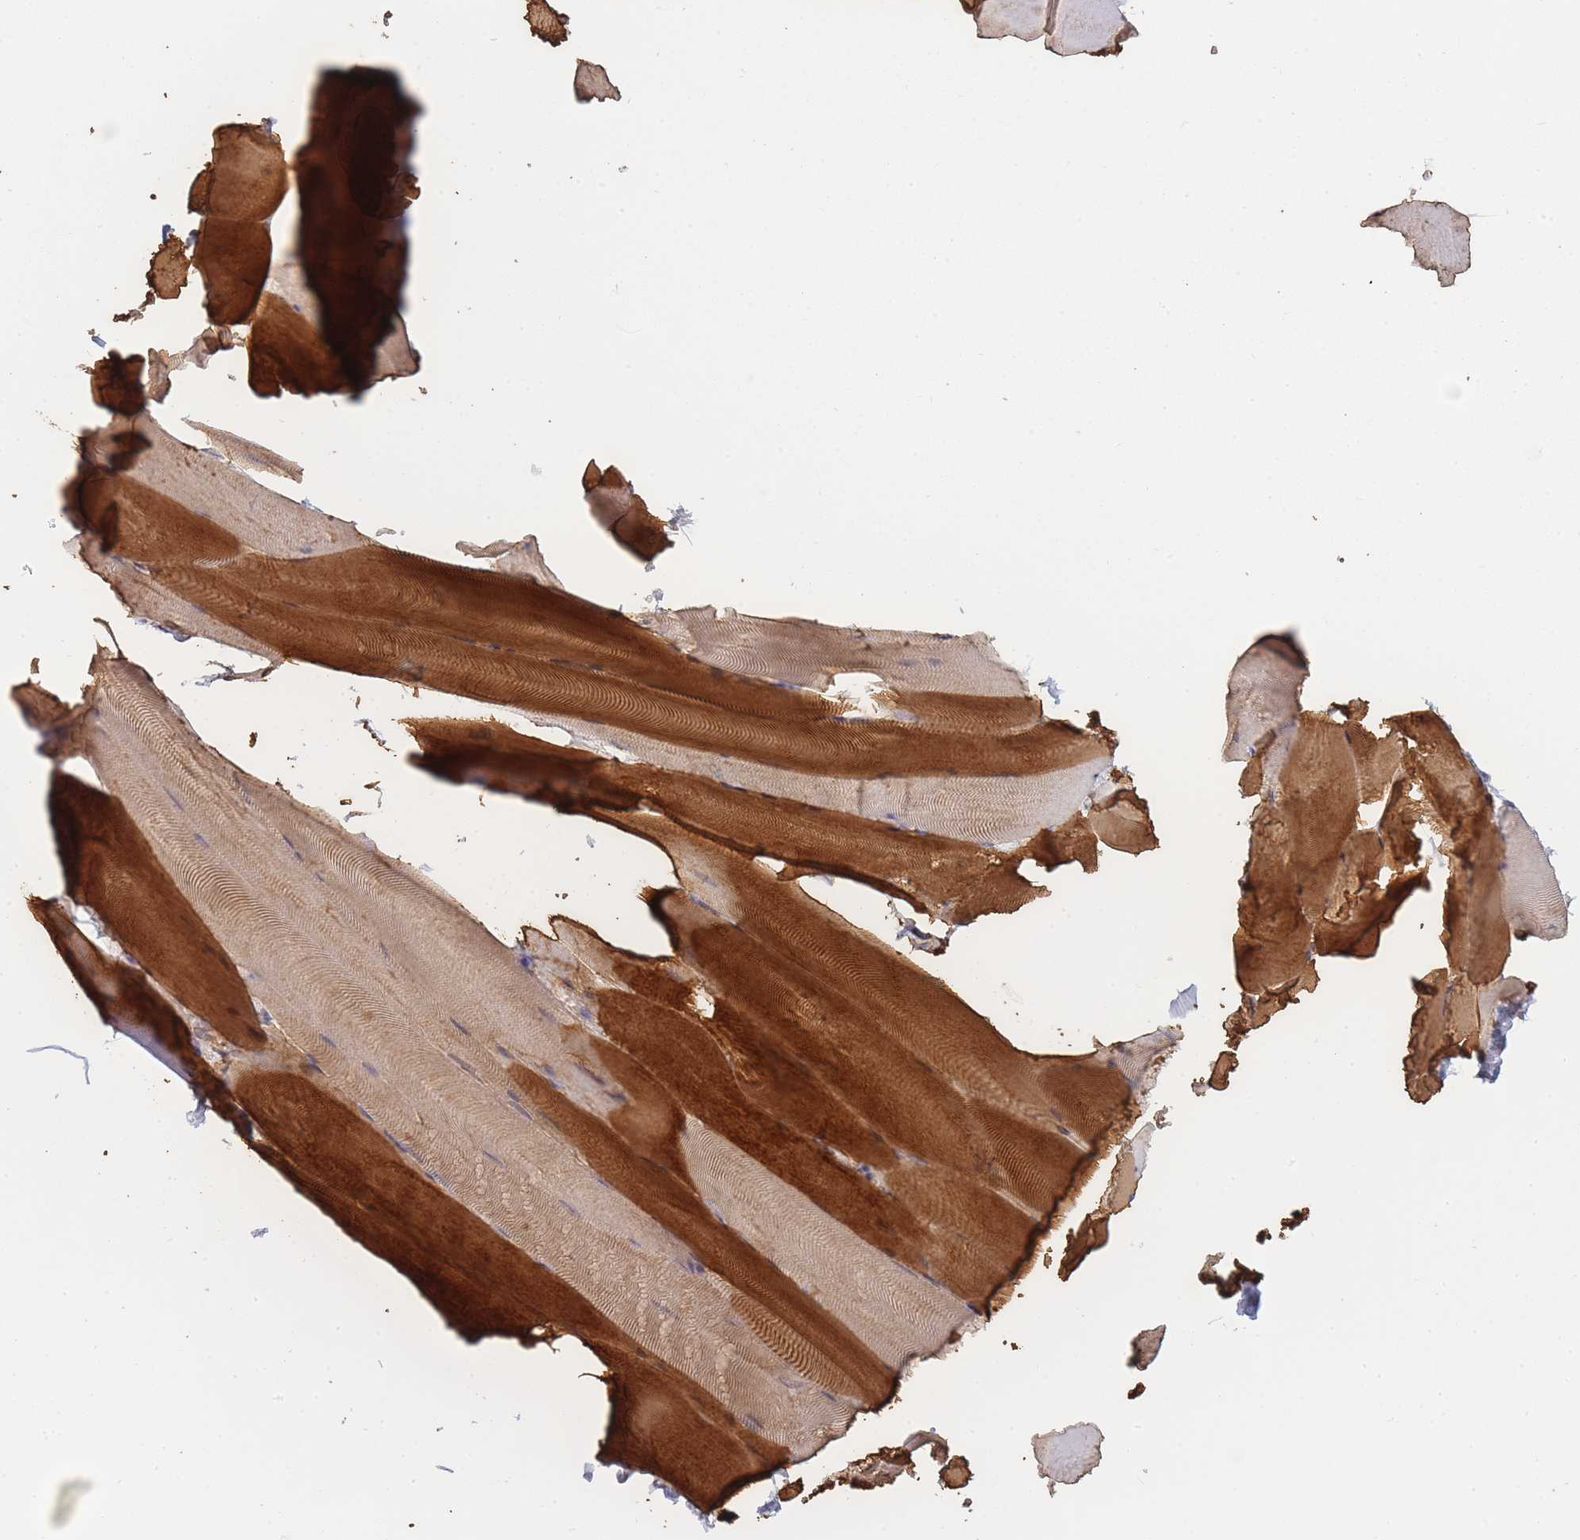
{"staining": {"intensity": "strong", "quantity": "25%-75%", "location": "cytoplasmic/membranous"}, "tissue": "skeletal muscle", "cell_type": "Myocytes", "image_type": "normal", "snomed": [{"axis": "morphology", "description": "Normal tissue, NOS"}, {"axis": "topography", "description": "Skeletal muscle"}], "caption": "Strong cytoplasmic/membranous staining for a protein is seen in approximately 25%-75% of myocytes of unremarkable skeletal muscle using immunohistochemistry (IHC).", "gene": "METRN", "patient": {"sex": "female", "age": 64}}